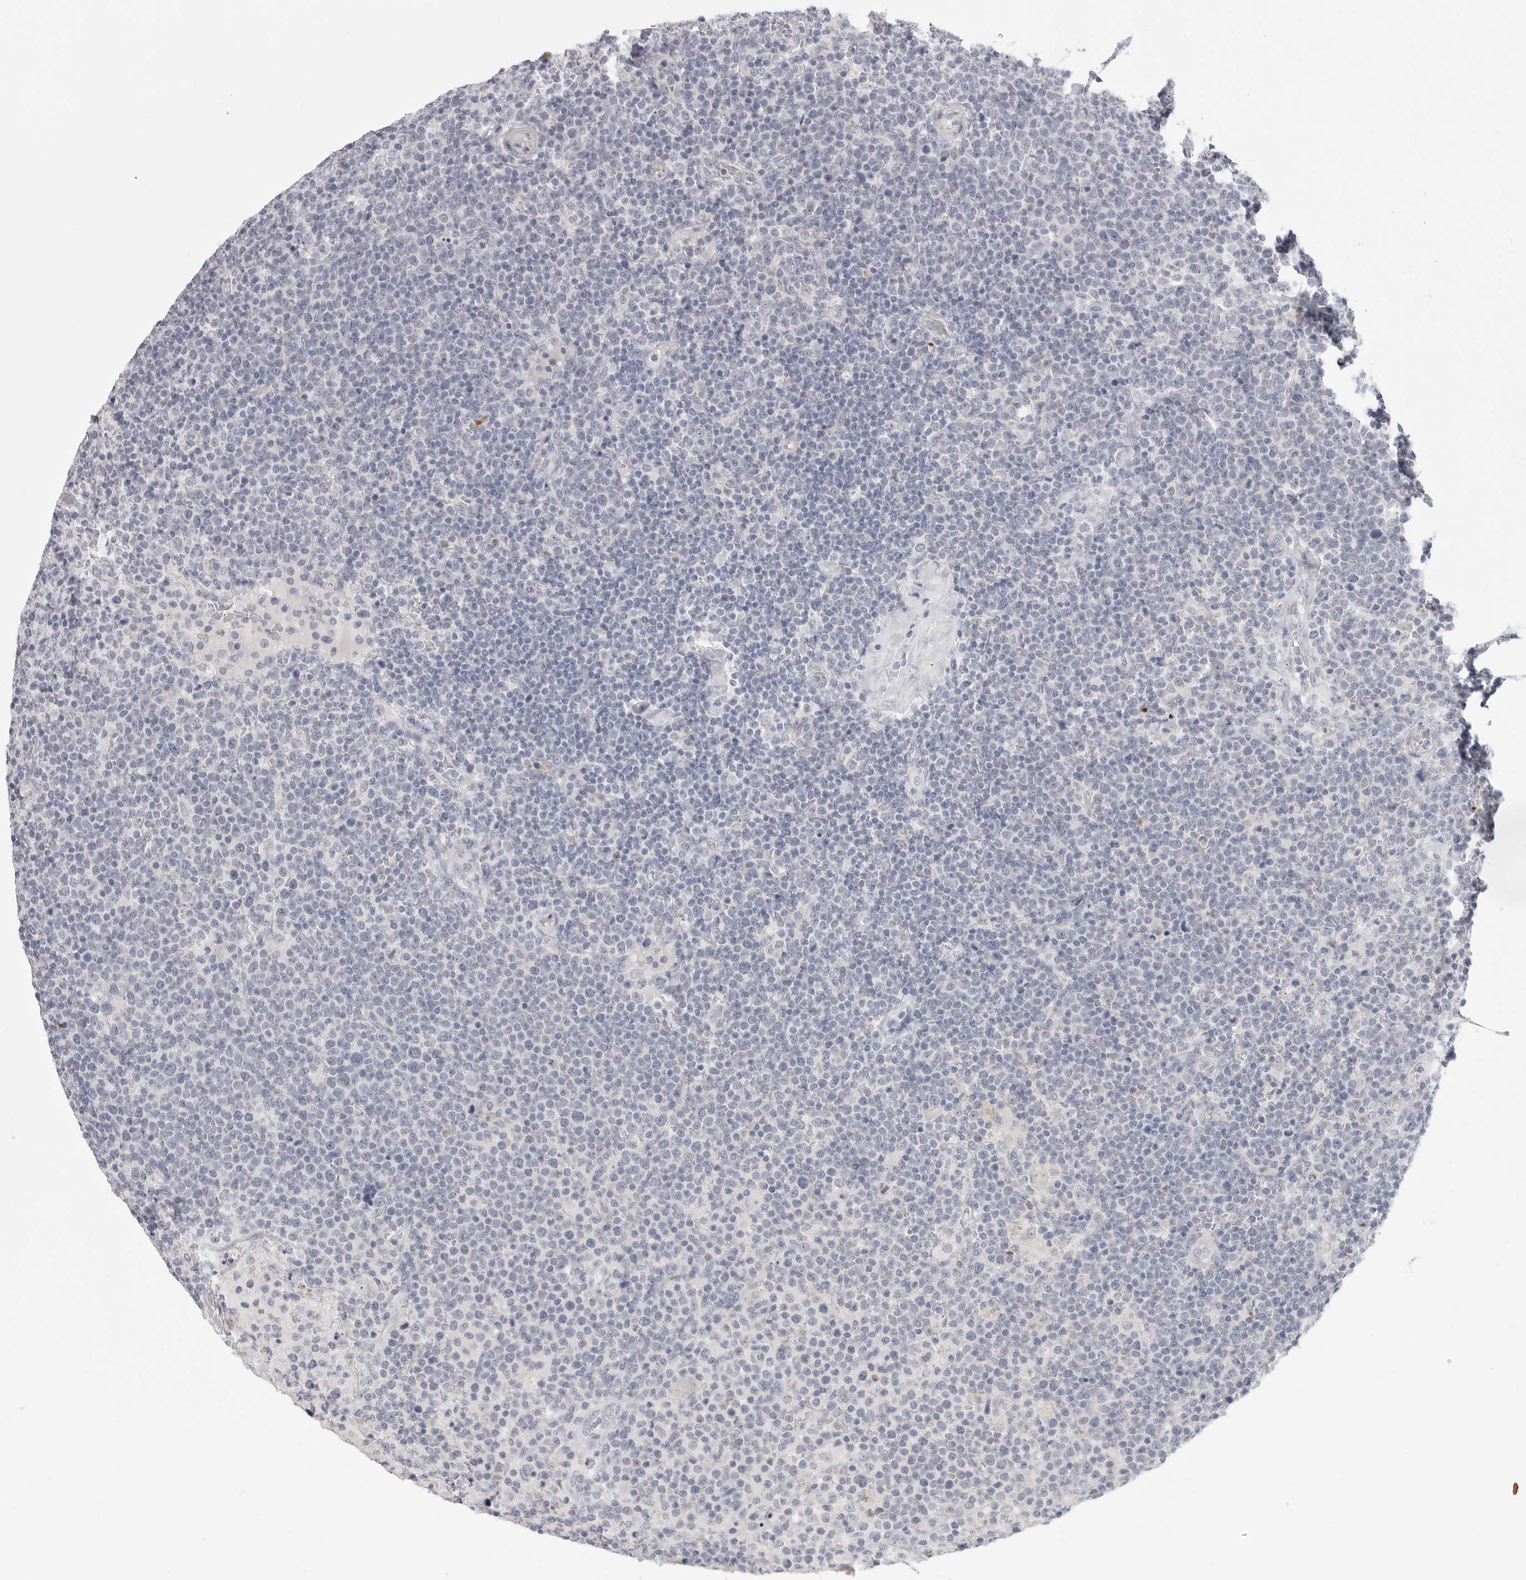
{"staining": {"intensity": "negative", "quantity": "none", "location": "none"}, "tissue": "lymphoma", "cell_type": "Tumor cells", "image_type": "cancer", "snomed": [{"axis": "morphology", "description": "Malignant lymphoma, non-Hodgkin's type, High grade"}, {"axis": "topography", "description": "Lymph node"}], "caption": "Tumor cells are negative for brown protein staining in high-grade malignant lymphoma, non-Hodgkin's type. The staining was performed using DAB to visualize the protein expression in brown, while the nuclei were stained in blue with hematoxylin (Magnification: 20x).", "gene": "HMGCS2", "patient": {"sex": "male", "age": 61}}